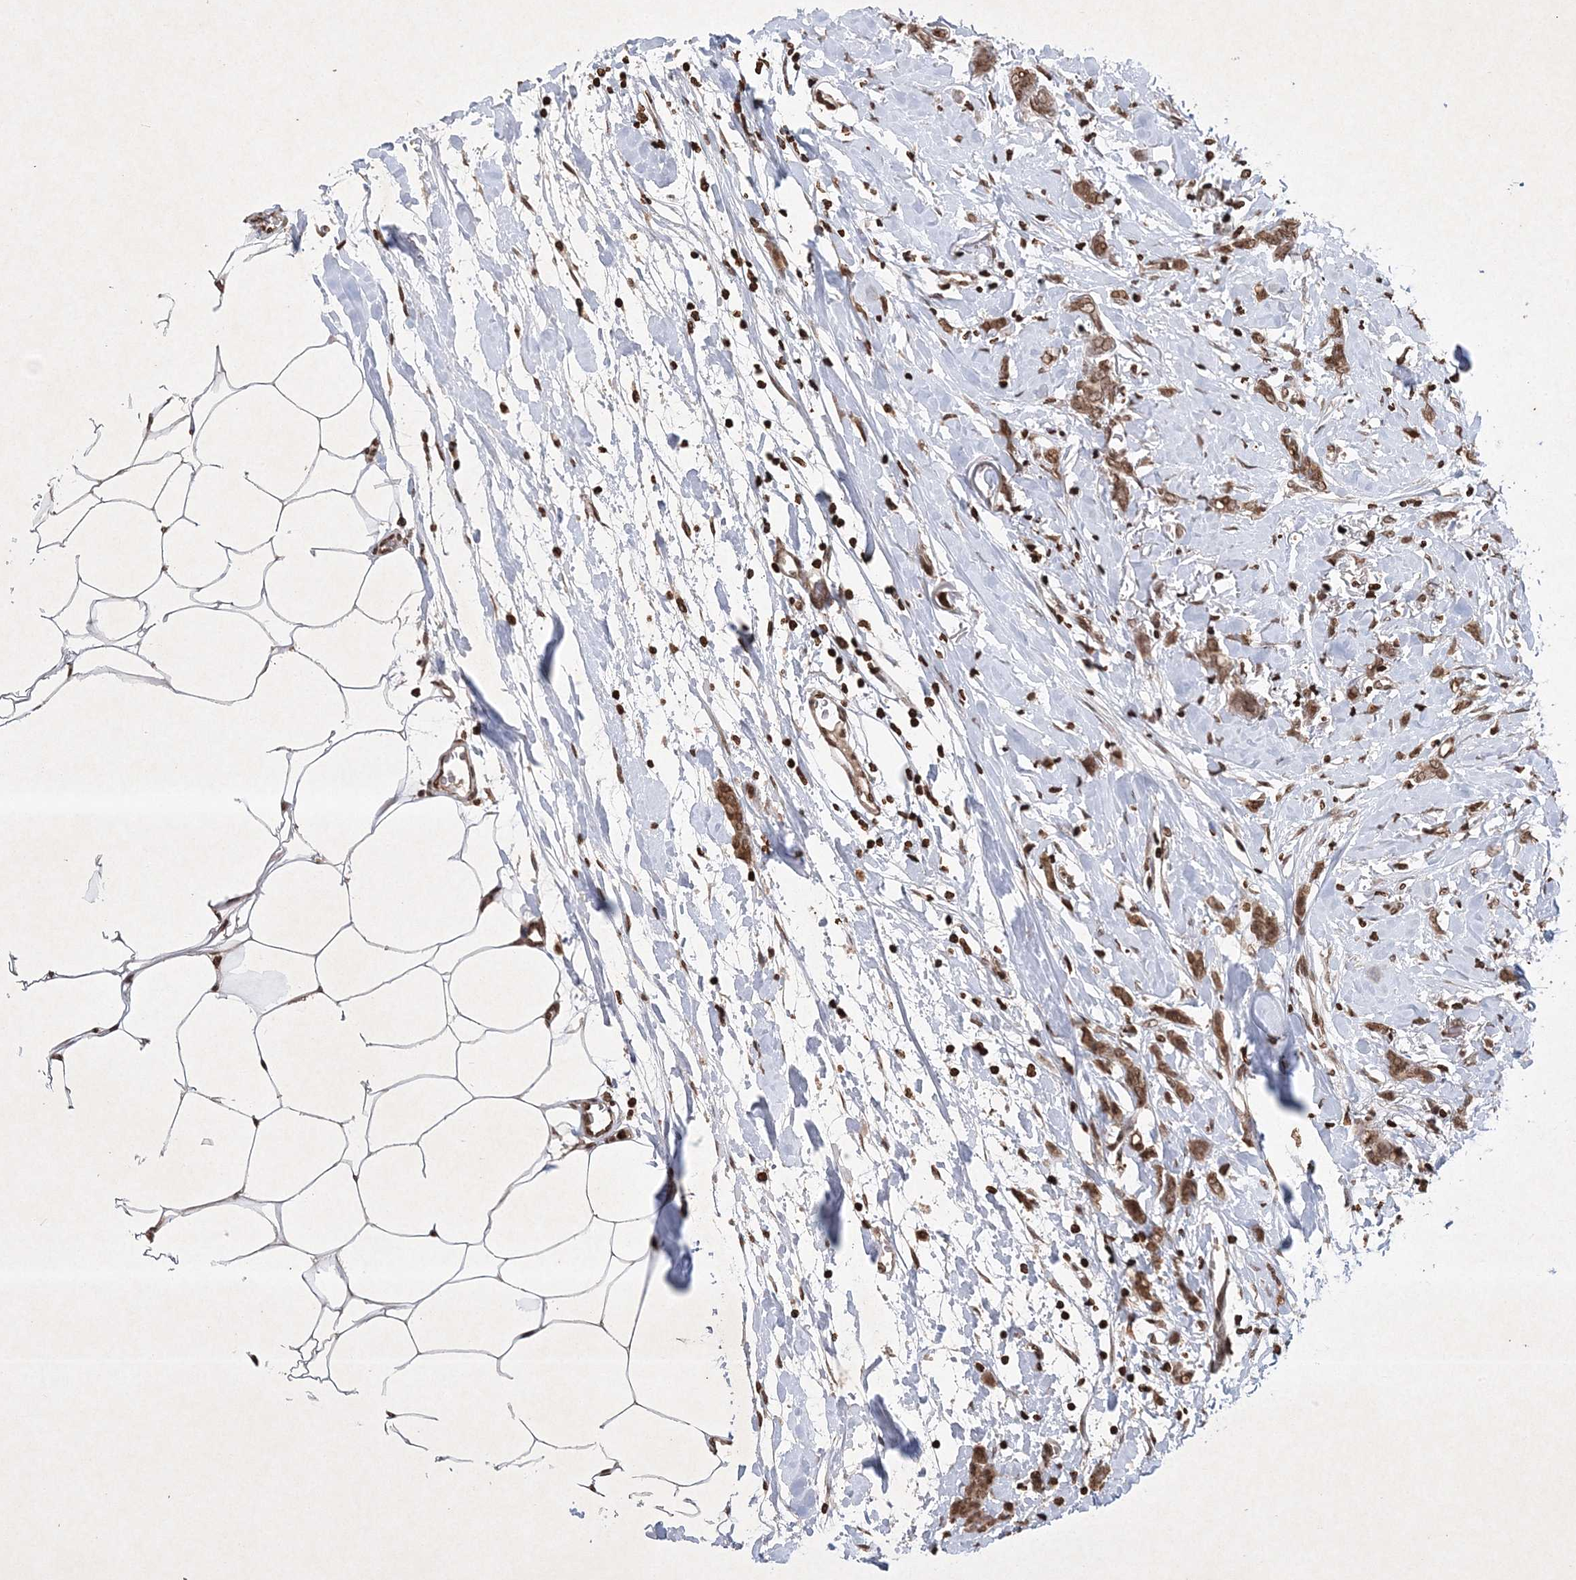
{"staining": {"intensity": "moderate", "quantity": ">75%", "location": "cytoplasmic/membranous,nuclear"}, "tissue": "breast cancer", "cell_type": "Tumor cells", "image_type": "cancer", "snomed": [{"axis": "morphology", "description": "Lobular carcinoma, in situ"}, {"axis": "morphology", "description": "Lobular carcinoma"}, {"axis": "topography", "description": "Breast"}], "caption": "A micrograph of human breast lobular carcinoma stained for a protein reveals moderate cytoplasmic/membranous and nuclear brown staining in tumor cells.", "gene": "NEDD9", "patient": {"sex": "female", "age": 41}}